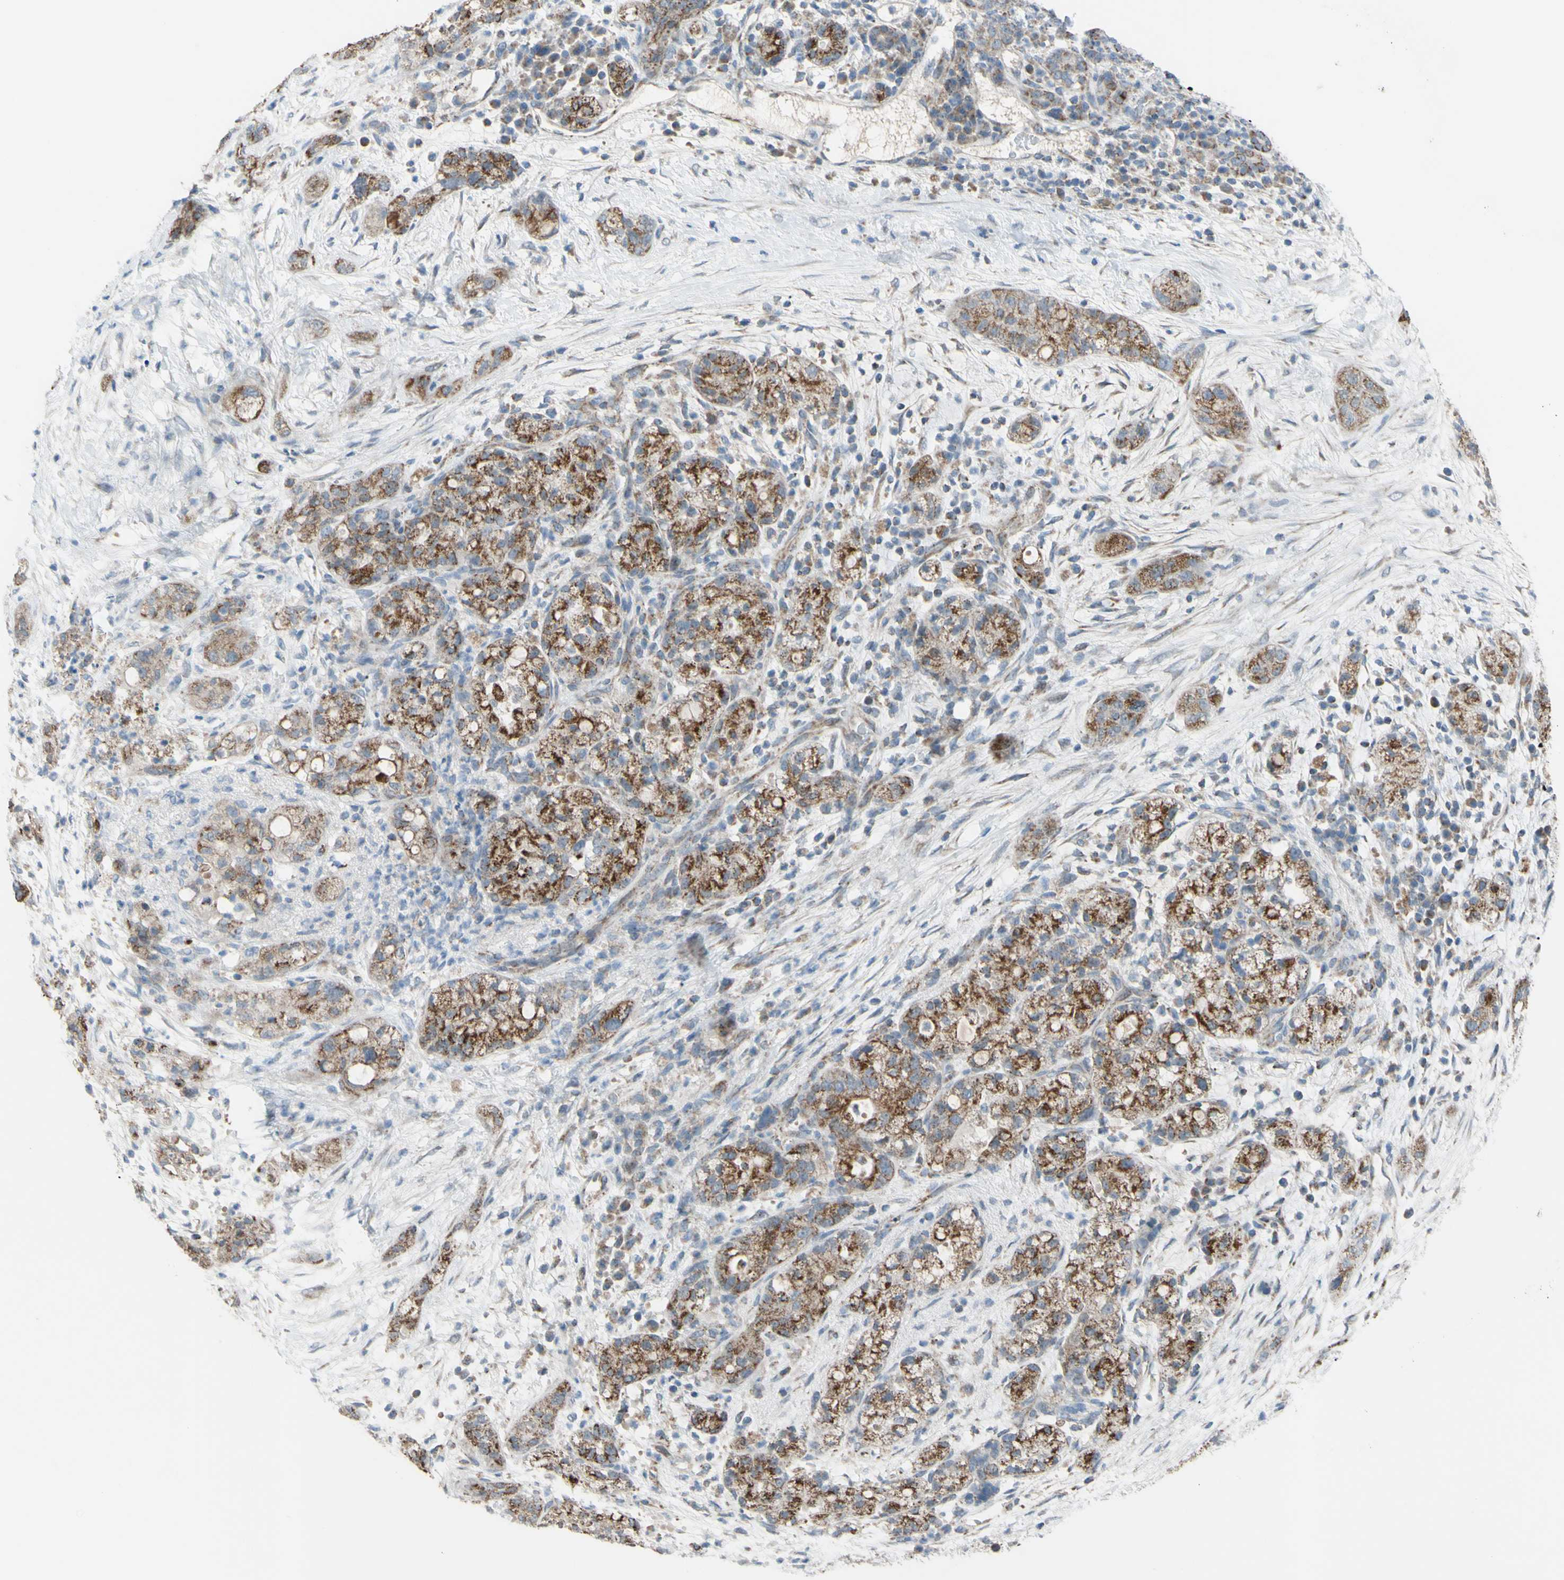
{"staining": {"intensity": "moderate", "quantity": ">75%", "location": "cytoplasmic/membranous"}, "tissue": "pancreatic cancer", "cell_type": "Tumor cells", "image_type": "cancer", "snomed": [{"axis": "morphology", "description": "Adenocarcinoma, NOS"}, {"axis": "topography", "description": "Pancreas"}], "caption": "Pancreatic cancer (adenocarcinoma) tissue reveals moderate cytoplasmic/membranous positivity in about >75% of tumor cells", "gene": "GLT8D1", "patient": {"sex": "female", "age": 78}}